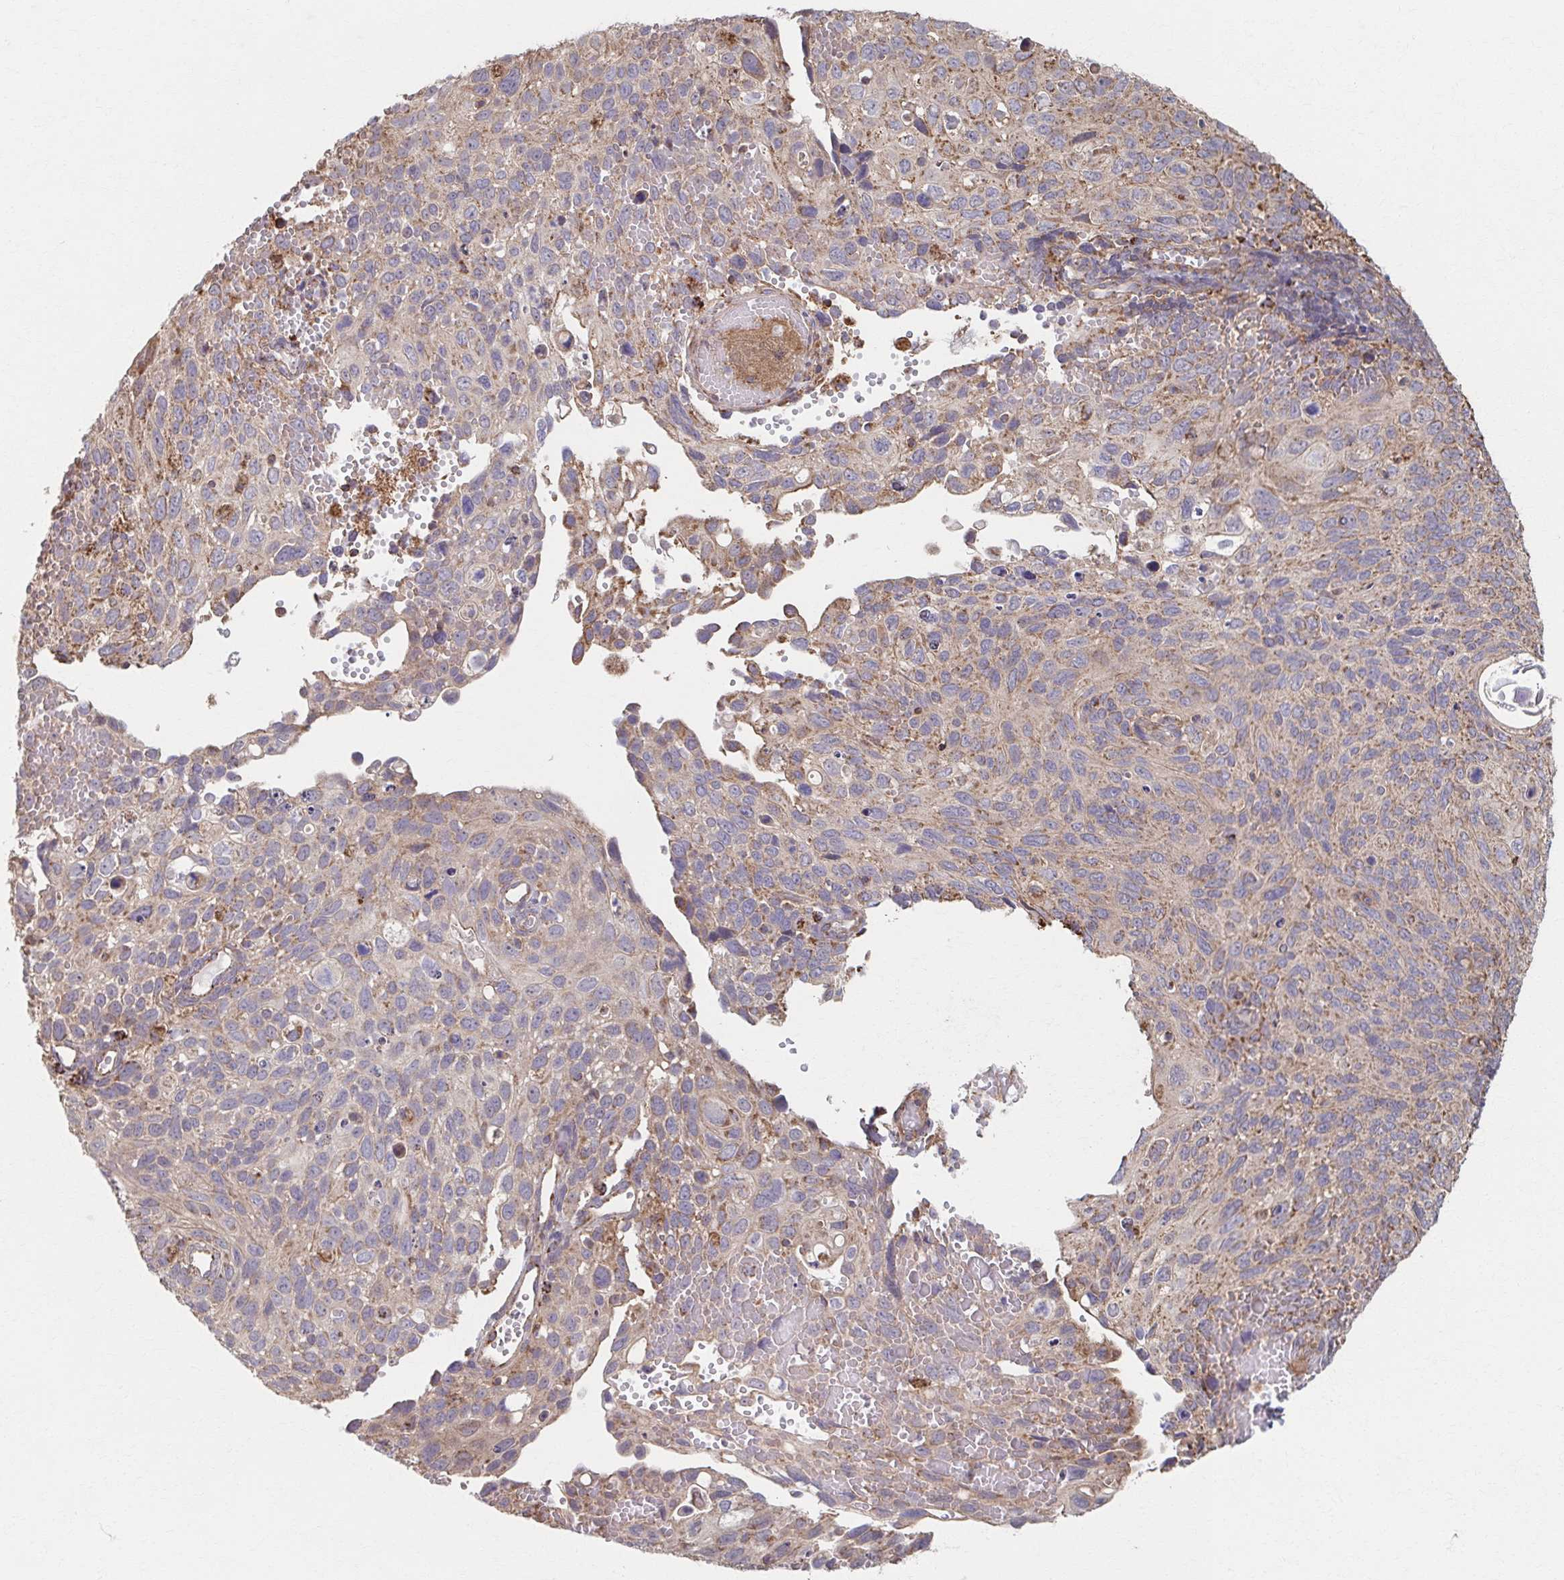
{"staining": {"intensity": "weak", "quantity": "25%-75%", "location": "cytoplasmic/membranous"}, "tissue": "cervical cancer", "cell_type": "Tumor cells", "image_type": "cancer", "snomed": [{"axis": "morphology", "description": "Squamous cell carcinoma, NOS"}, {"axis": "topography", "description": "Cervix"}], "caption": "Cervical cancer (squamous cell carcinoma) stained for a protein (brown) demonstrates weak cytoplasmic/membranous positive positivity in approximately 25%-75% of tumor cells.", "gene": "KLHL34", "patient": {"sex": "female", "age": 70}}